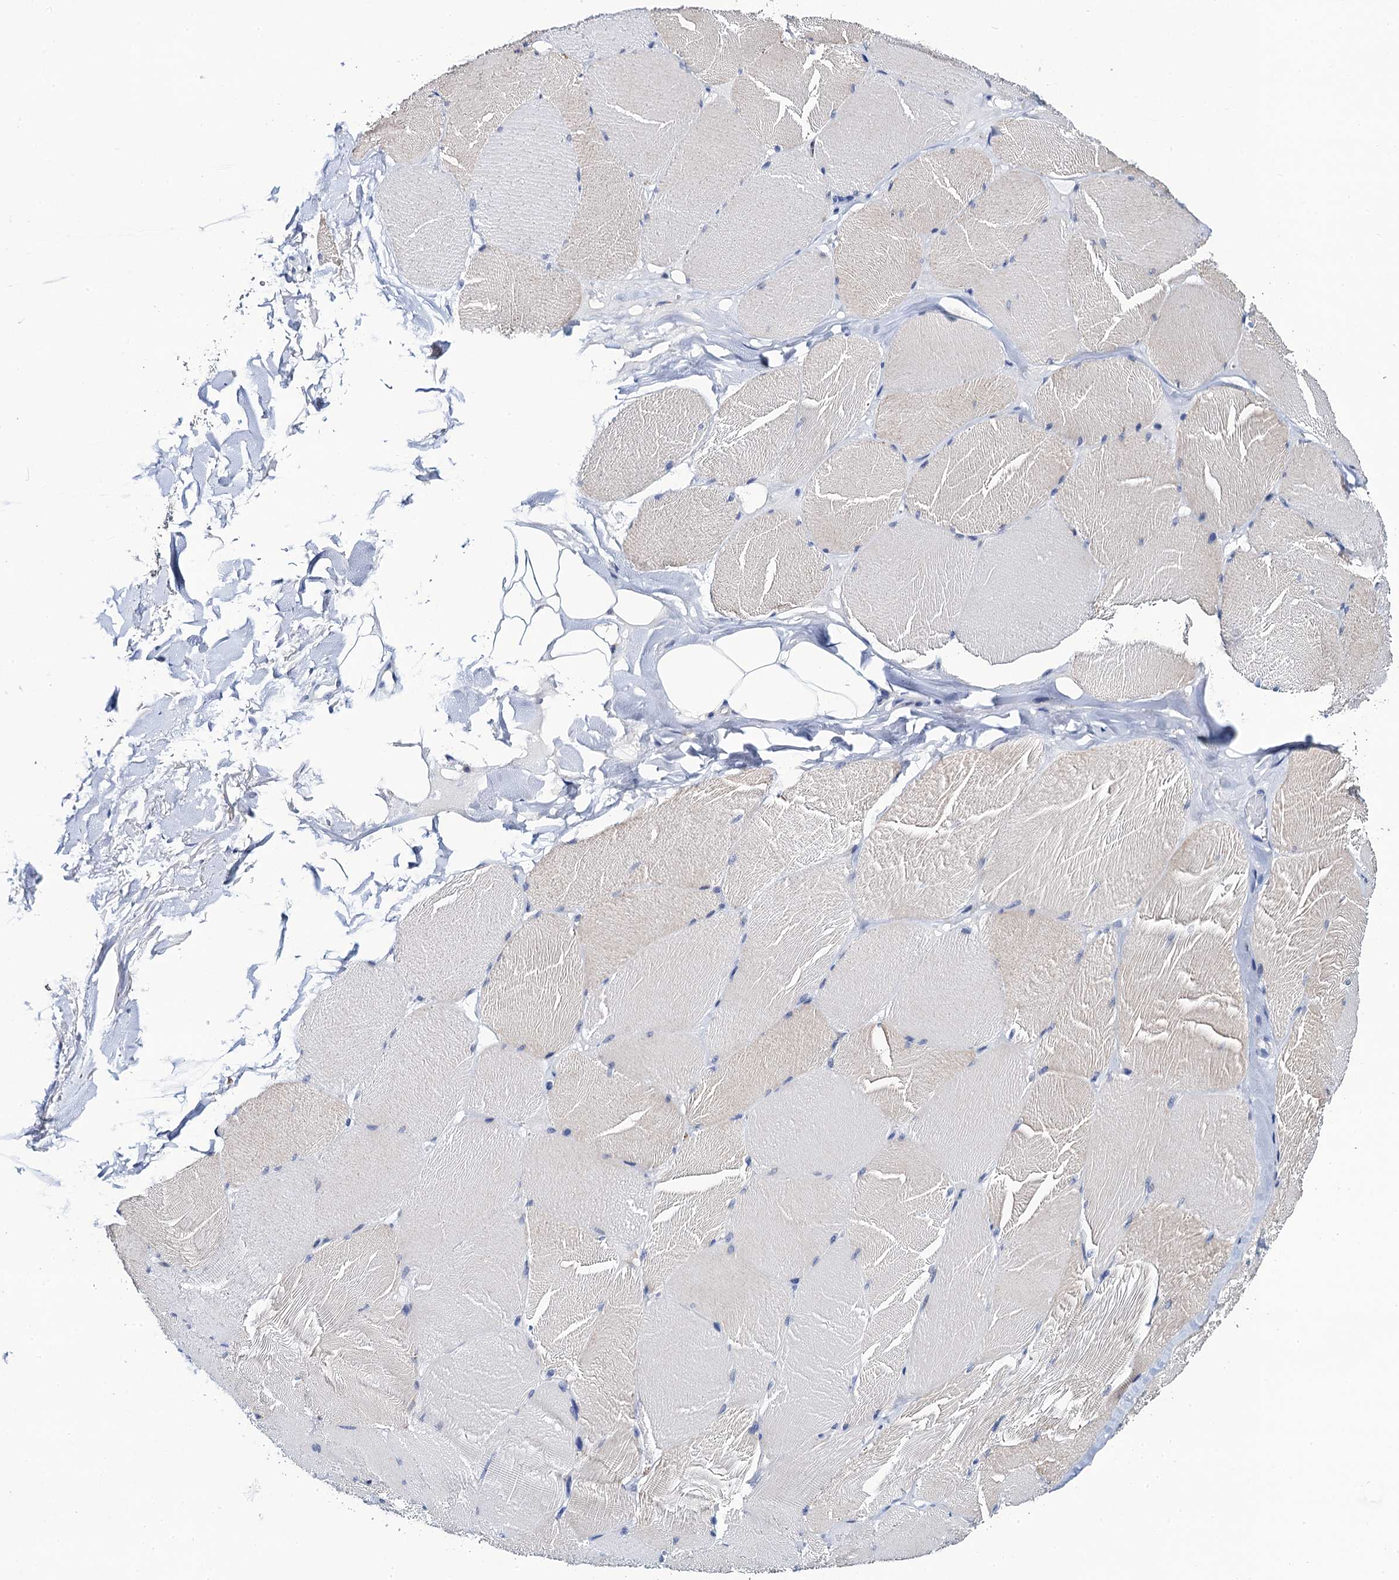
{"staining": {"intensity": "negative", "quantity": "none", "location": "none"}, "tissue": "skeletal muscle", "cell_type": "Myocytes", "image_type": "normal", "snomed": [{"axis": "morphology", "description": "Normal tissue, NOS"}, {"axis": "topography", "description": "Skin"}, {"axis": "topography", "description": "Skeletal muscle"}], "caption": "Normal skeletal muscle was stained to show a protein in brown. There is no significant expression in myocytes. (DAB immunohistochemistry (IHC) with hematoxylin counter stain).", "gene": "SLC7A10", "patient": {"sex": "male", "age": 83}}